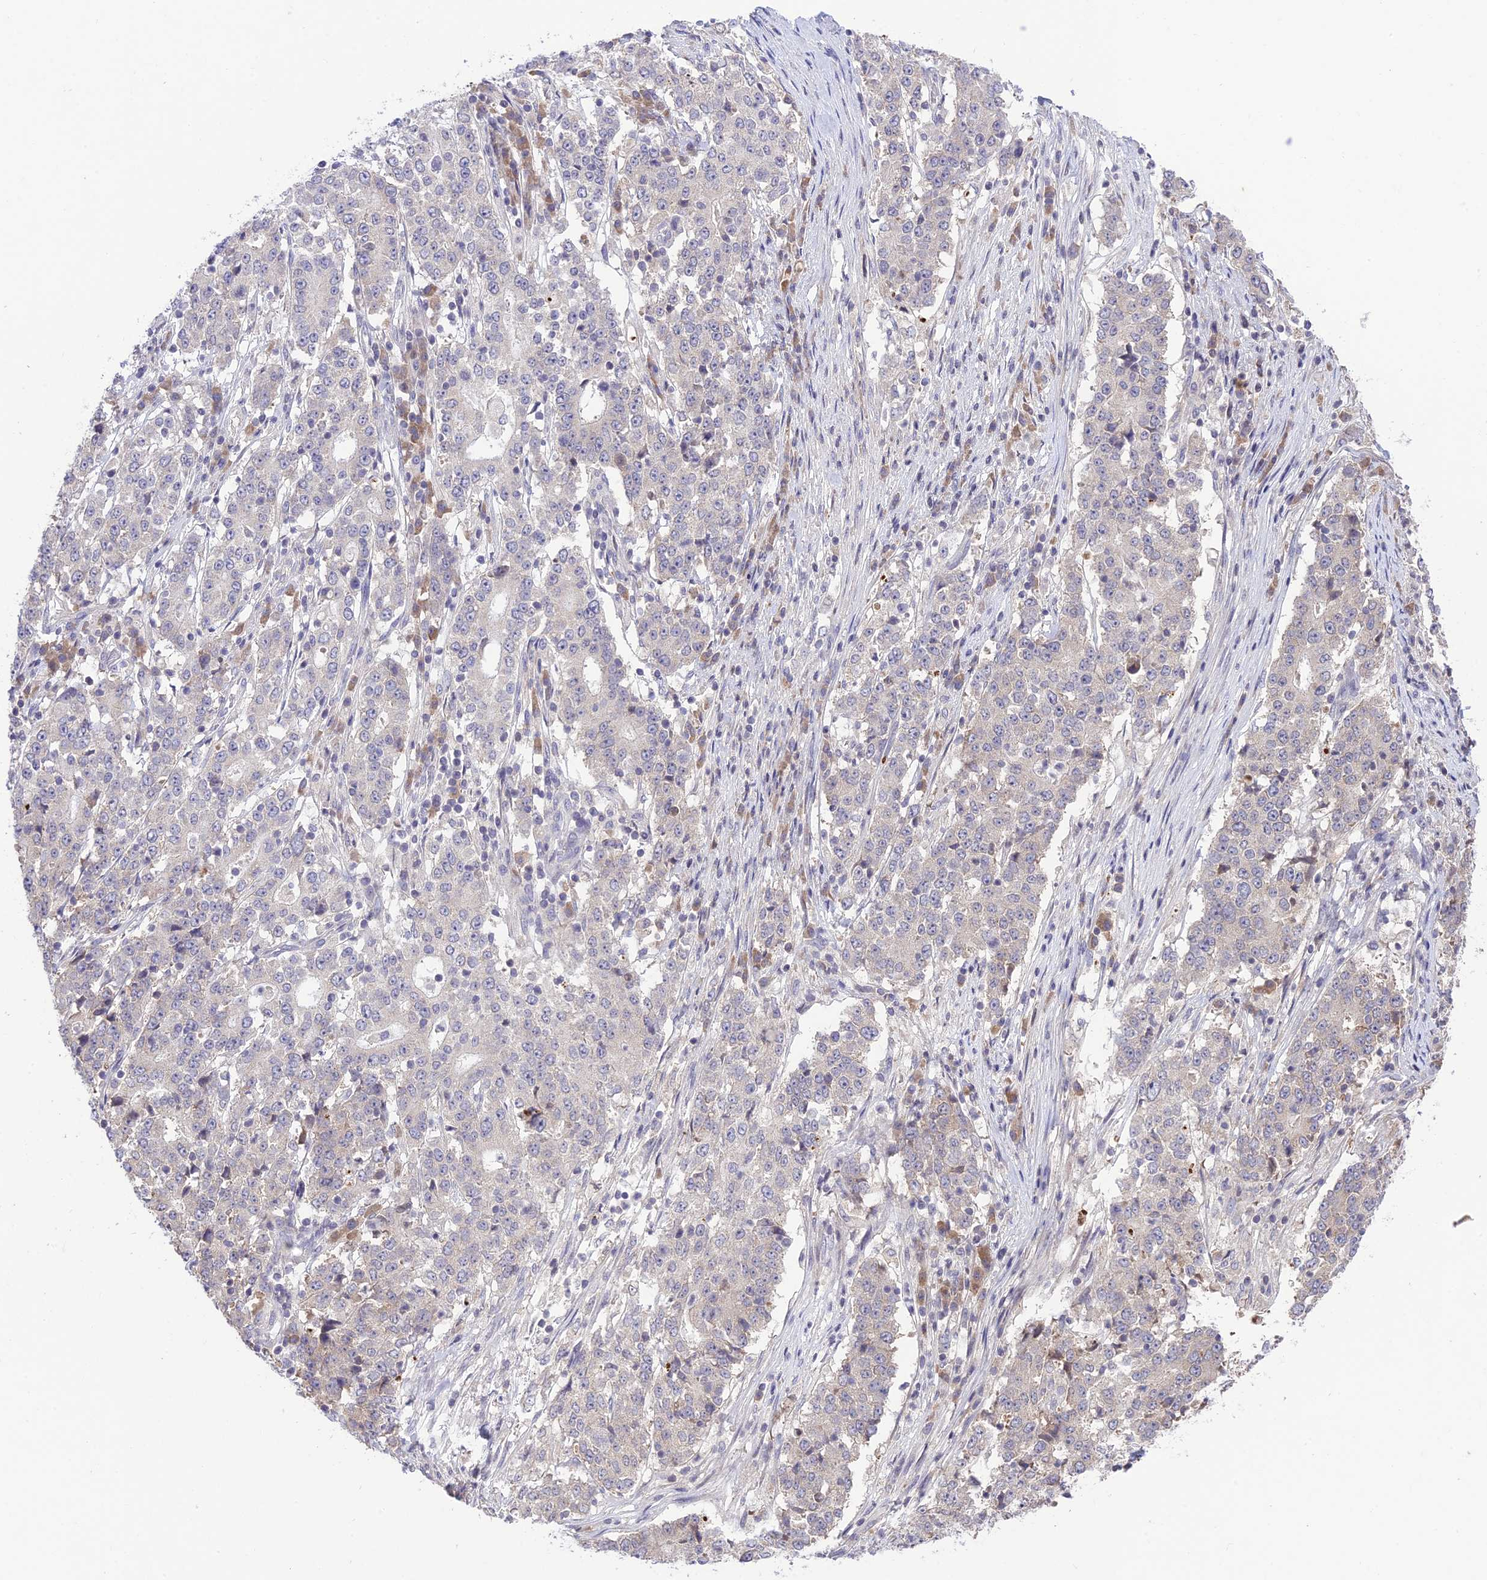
{"staining": {"intensity": "negative", "quantity": "none", "location": "none"}, "tissue": "stomach cancer", "cell_type": "Tumor cells", "image_type": "cancer", "snomed": [{"axis": "morphology", "description": "Adenocarcinoma, NOS"}, {"axis": "topography", "description": "Stomach"}], "caption": "IHC micrograph of neoplastic tissue: human stomach cancer (adenocarcinoma) stained with DAB exhibits no significant protein staining in tumor cells.", "gene": "TEKT1", "patient": {"sex": "male", "age": 59}}